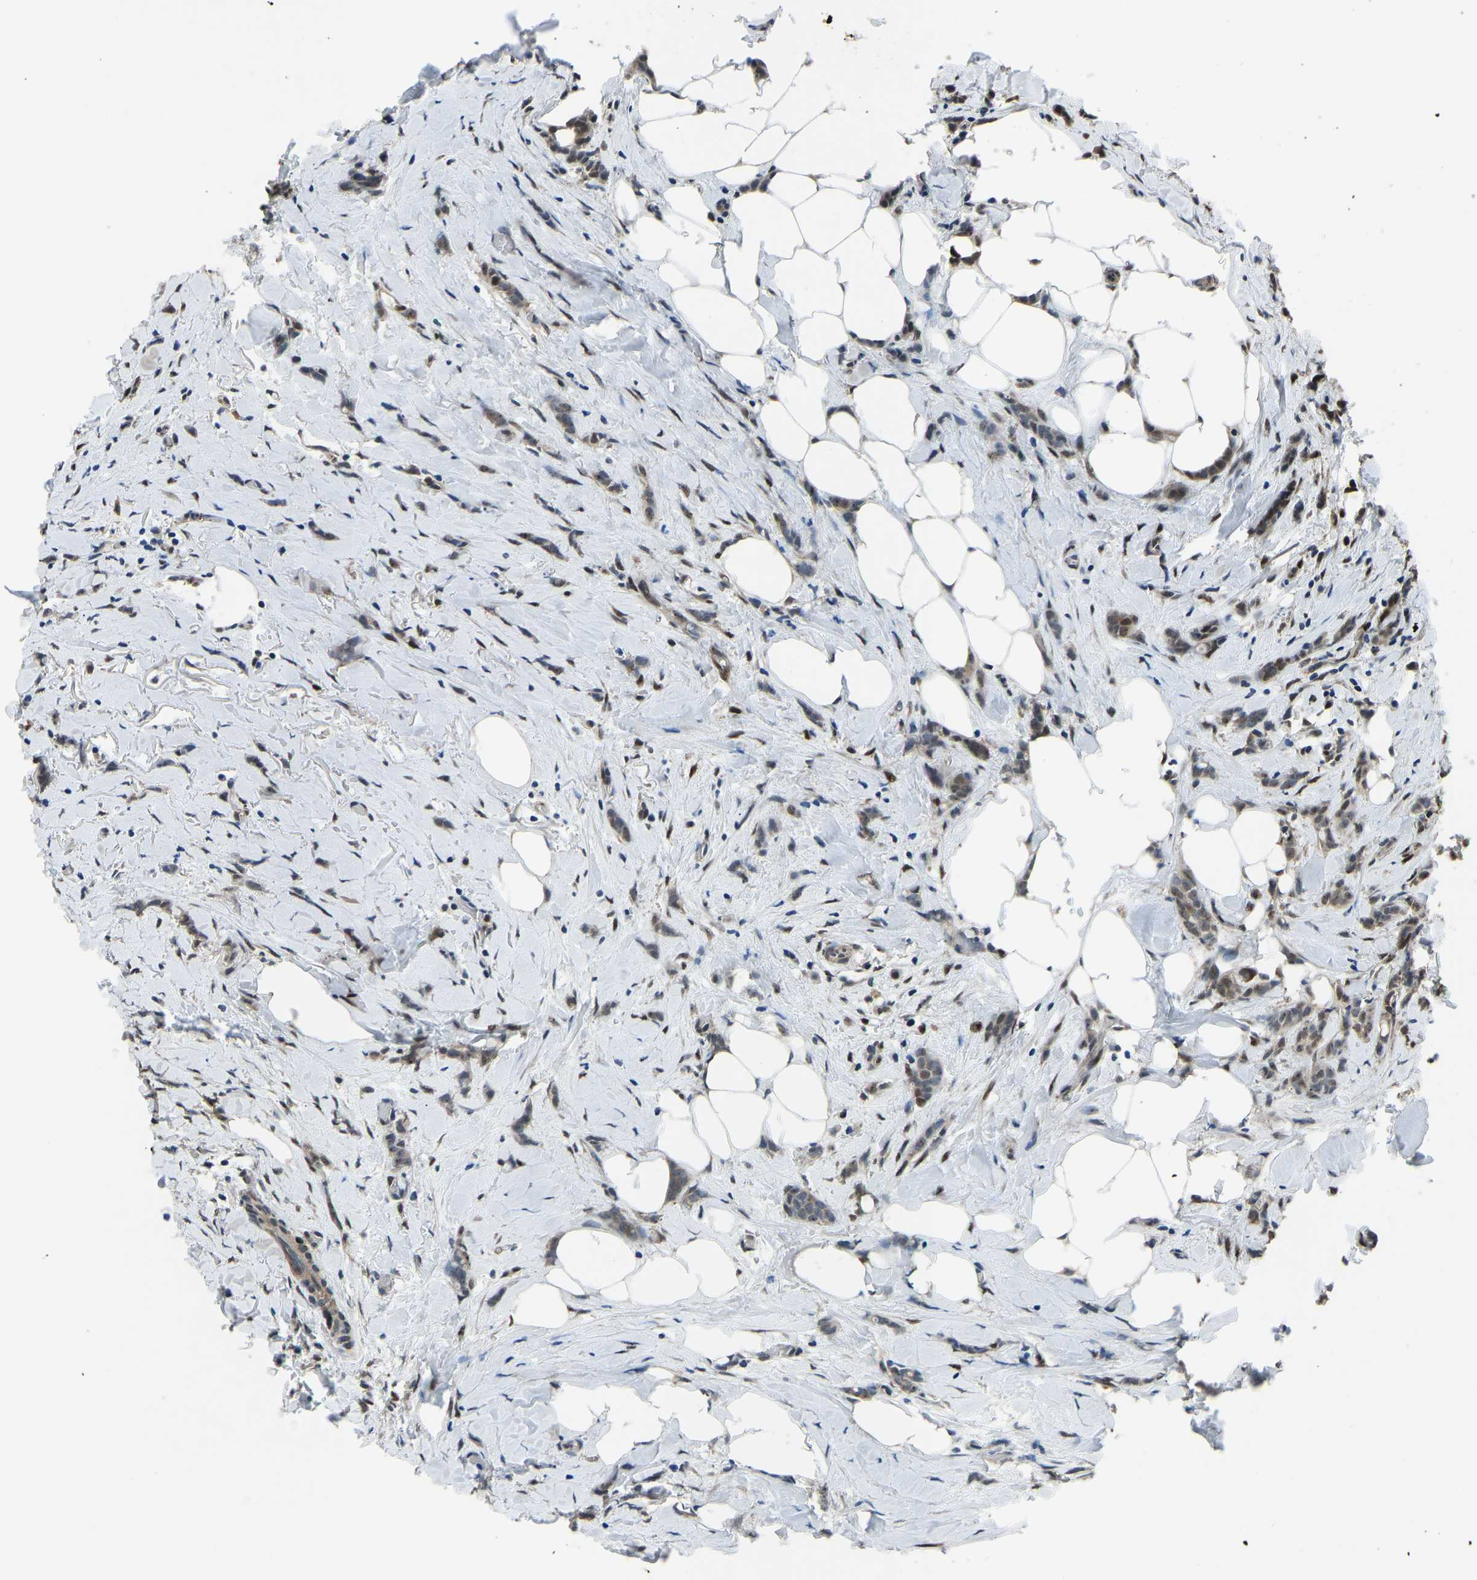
{"staining": {"intensity": "weak", "quantity": ">75%", "location": "cytoplasmic/membranous"}, "tissue": "breast cancer", "cell_type": "Tumor cells", "image_type": "cancer", "snomed": [{"axis": "morphology", "description": "Lobular carcinoma, in situ"}, {"axis": "morphology", "description": "Lobular carcinoma"}, {"axis": "topography", "description": "Breast"}], "caption": "Weak cytoplasmic/membranous positivity is present in about >75% of tumor cells in breast cancer (lobular carcinoma).", "gene": "FOS", "patient": {"sex": "female", "age": 41}}